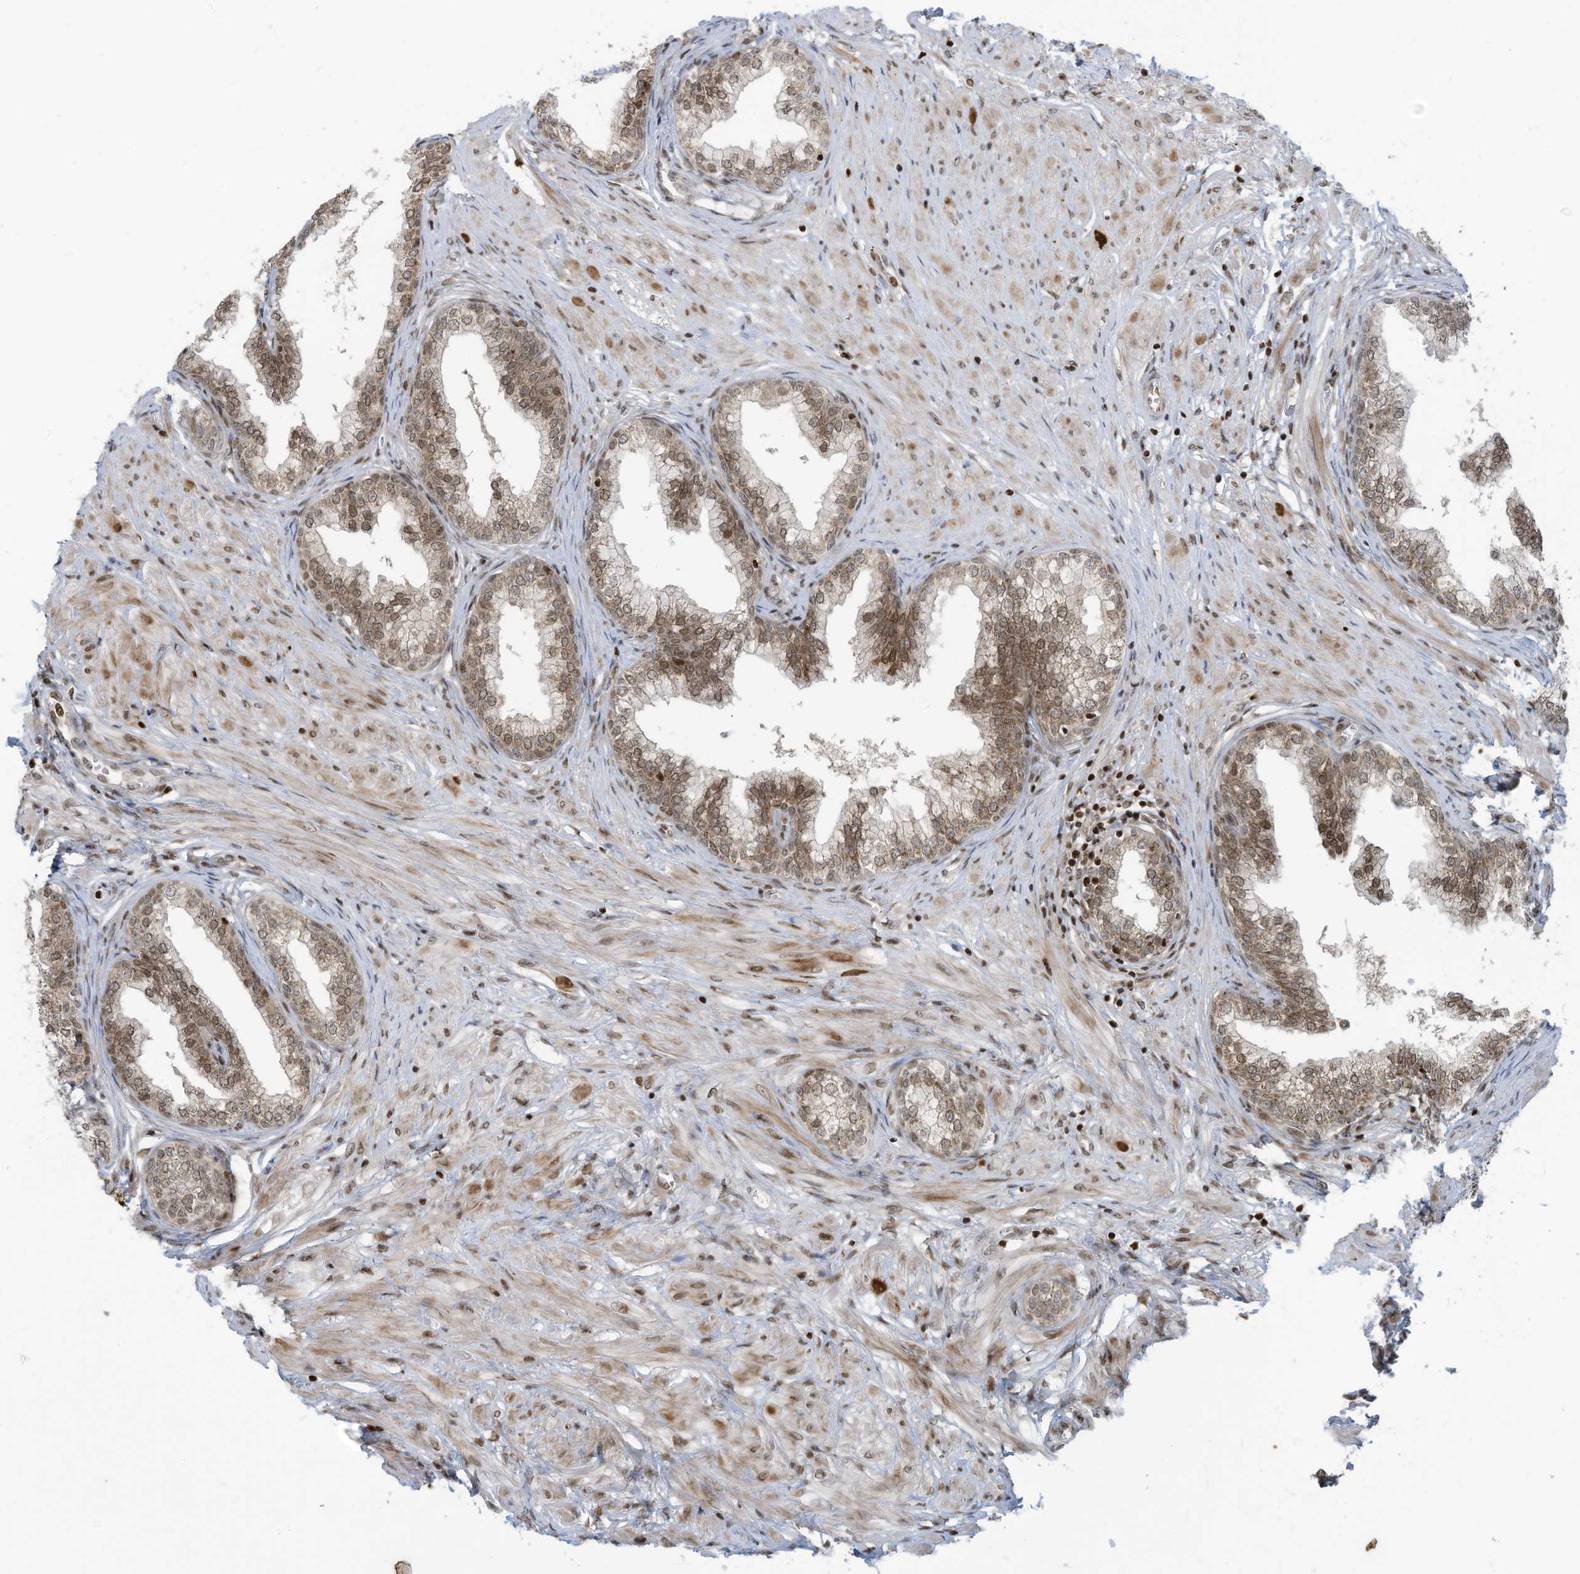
{"staining": {"intensity": "moderate", "quantity": ">75%", "location": "nuclear"}, "tissue": "prostate", "cell_type": "Glandular cells", "image_type": "normal", "snomed": [{"axis": "morphology", "description": "Normal tissue, NOS"}, {"axis": "morphology", "description": "Urothelial carcinoma, Low grade"}, {"axis": "topography", "description": "Urinary bladder"}, {"axis": "topography", "description": "Prostate"}], "caption": "The micrograph reveals a brown stain indicating the presence of a protein in the nuclear of glandular cells in prostate. Immunohistochemistry stains the protein of interest in brown and the nuclei are stained blue.", "gene": "ADI1", "patient": {"sex": "male", "age": 60}}